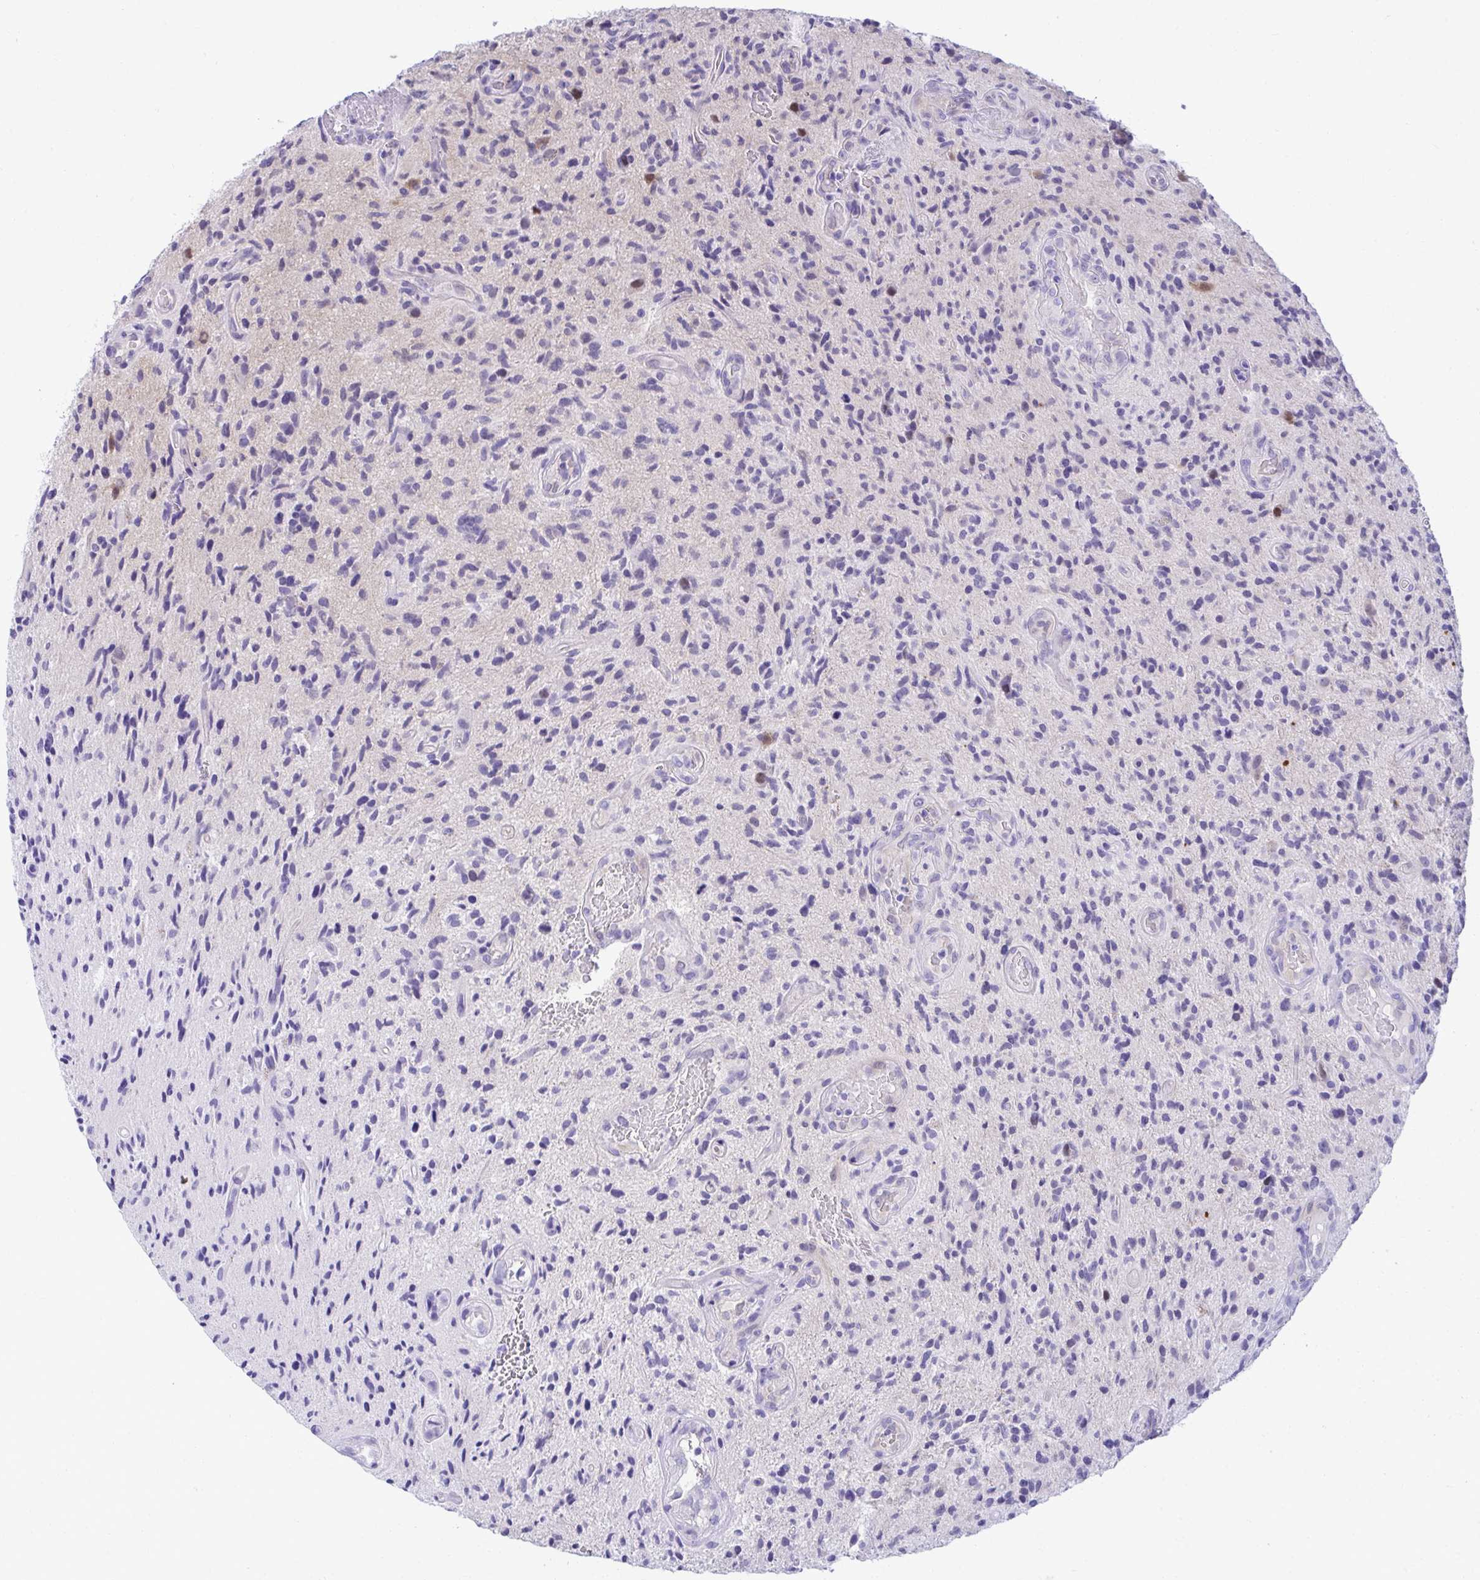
{"staining": {"intensity": "negative", "quantity": "none", "location": "none"}, "tissue": "glioma", "cell_type": "Tumor cells", "image_type": "cancer", "snomed": [{"axis": "morphology", "description": "Glioma, malignant, High grade"}, {"axis": "topography", "description": "Brain"}], "caption": "A high-resolution histopathology image shows immunohistochemistry staining of malignant high-grade glioma, which demonstrates no significant positivity in tumor cells. (DAB immunohistochemistry with hematoxylin counter stain).", "gene": "PGM2L1", "patient": {"sex": "male", "age": 55}}